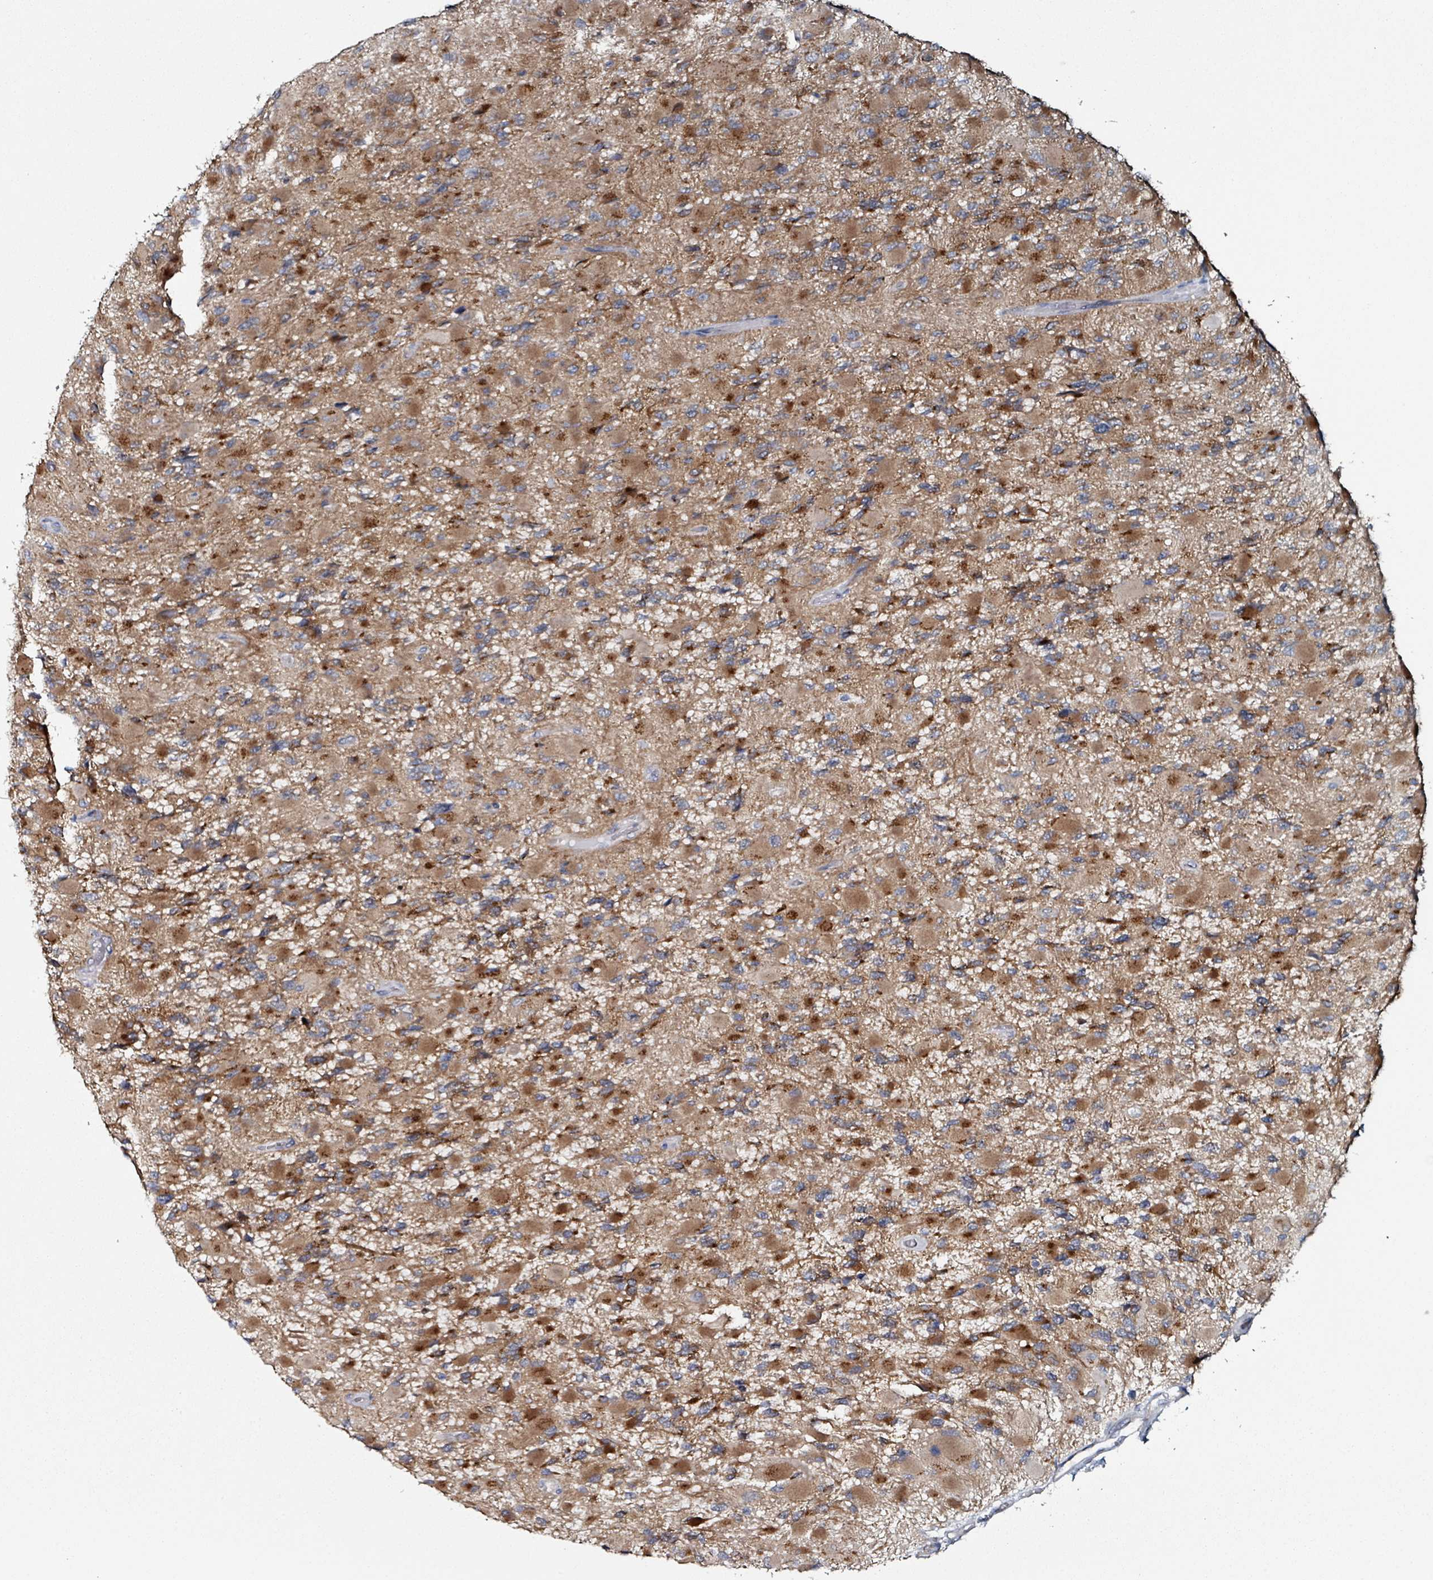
{"staining": {"intensity": "strong", "quantity": "25%-75%", "location": "cytoplasmic/membranous"}, "tissue": "glioma", "cell_type": "Tumor cells", "image_type": "cancer", "snomed": [{"axis": "morphology", "description": "Glioma, malignant, High grade"}, {"axis": "topography", "description": "Cerebral cortex"}], "caption": "Protein expression analysis of human glioma reveals strong cytoplasmic/membranous expression in about 25%-75% of tumor cells.", "gene": "B3GAT3", "patient": {"sex": "female", "age": 36}}